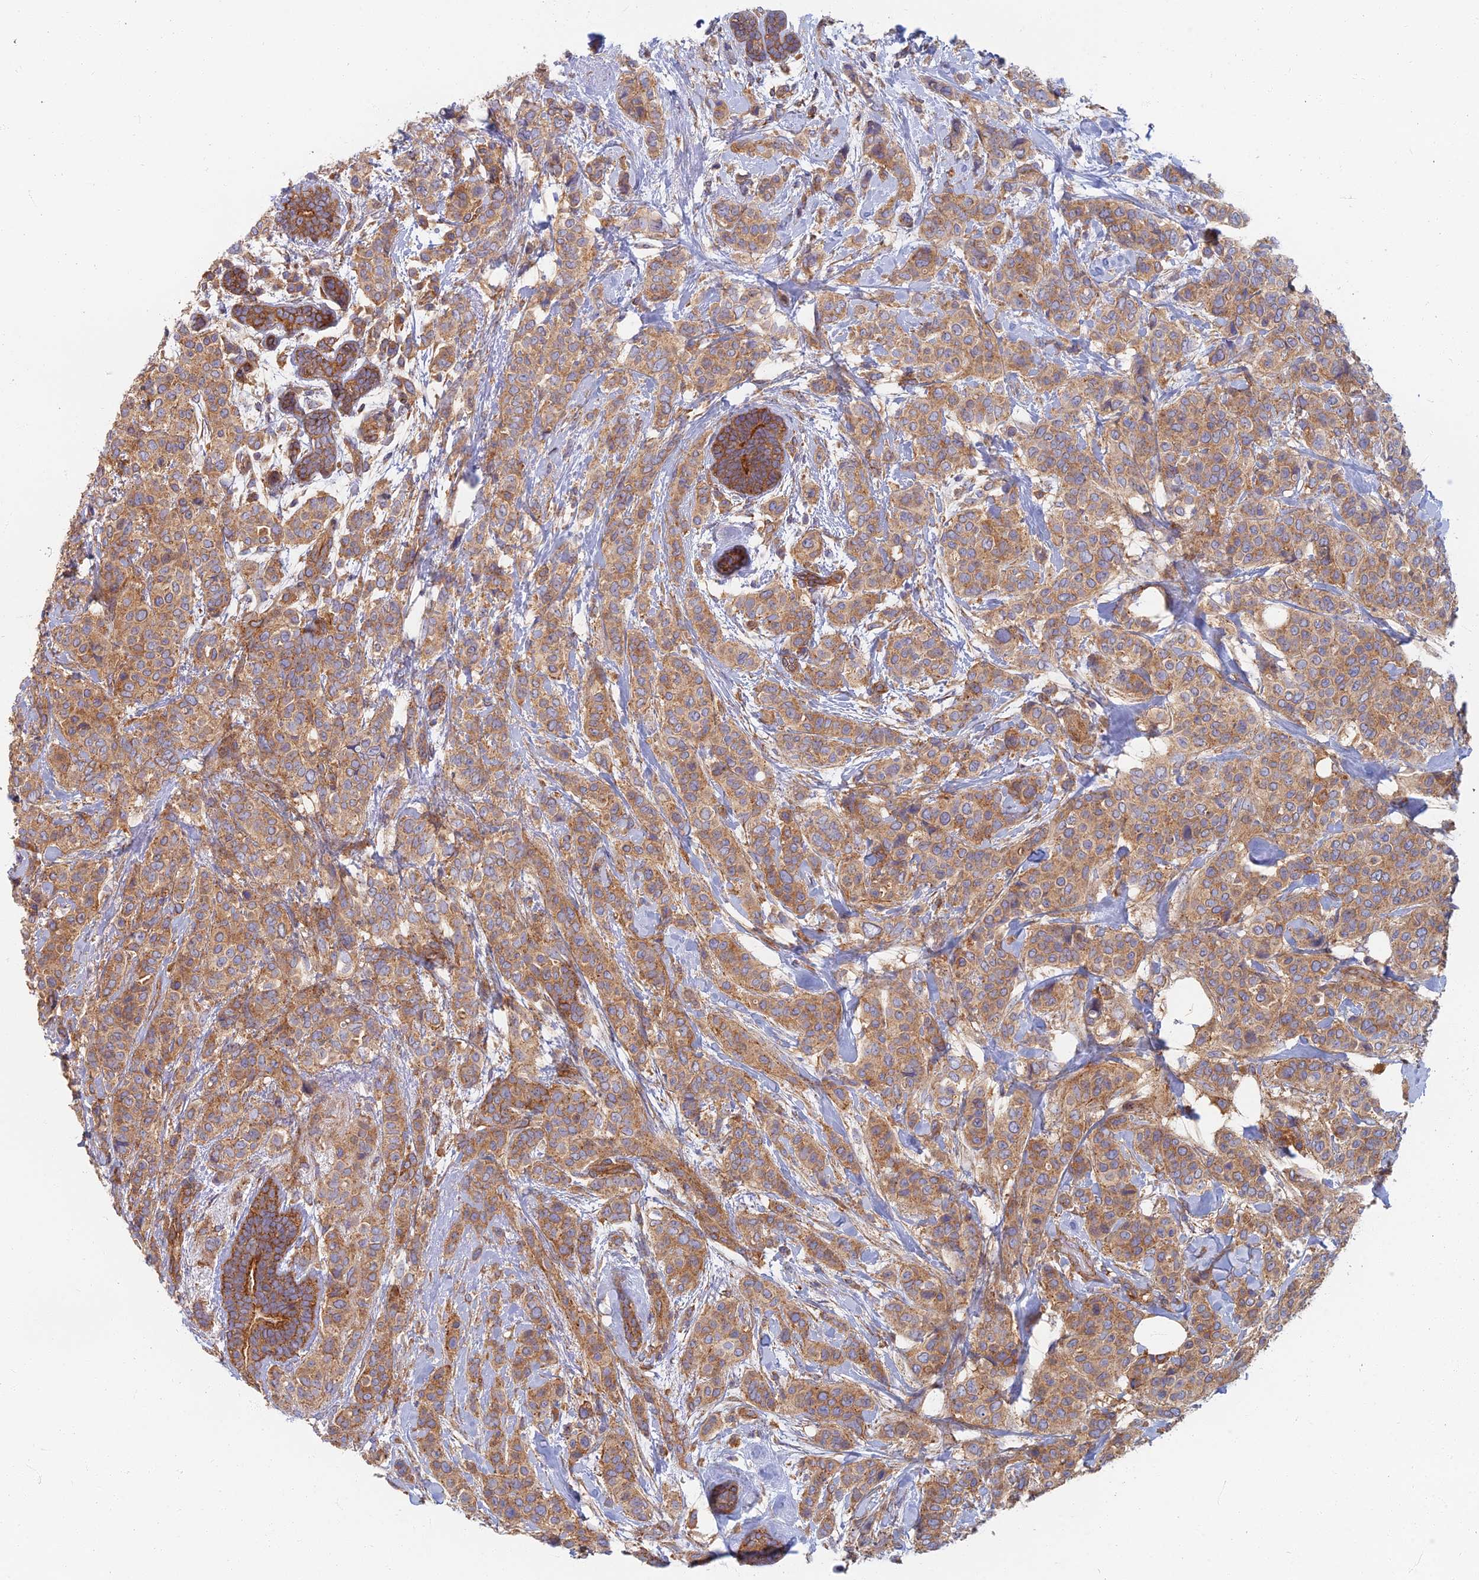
{"staining": {"intensity": "moderate", "quantity": ">75%", "location": "cytoplasmic/membranous"}, "tissue": "breast cancer", "cell_type": "Tumor cells", "image_type": "cancer", "snomed": [{"axis": "morphology", "description": "Lobular carcinoma"}, {"axis": "topography", "description": "Breast"}], "caption": "Tumor cells demonstrate medium levels of moderate cytoplasmic/membranous expression in about >75% of cells in breast lobular carcinoma.", "gene": "RBSN", "patient": {"sex": "female", "age": 51}}